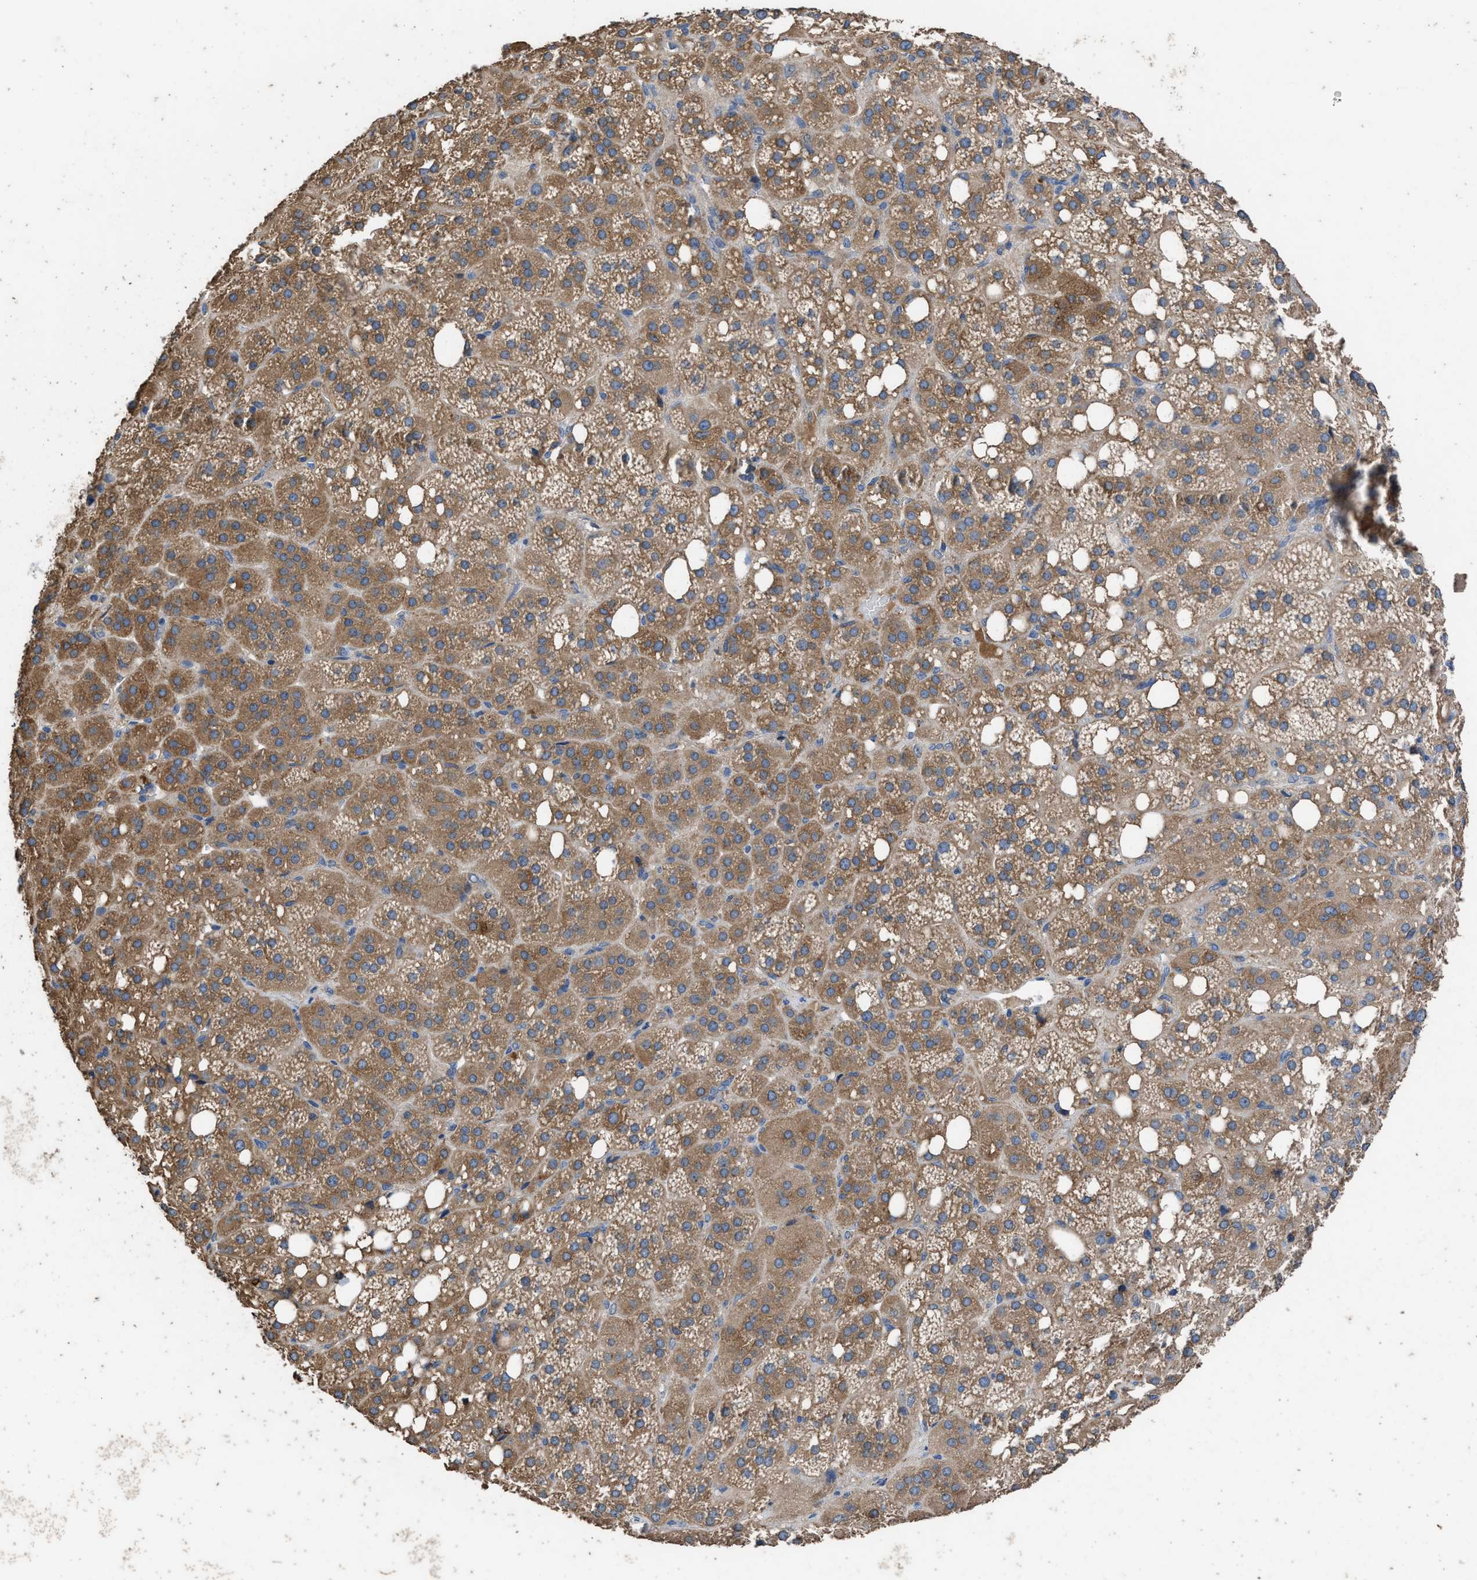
{"staining": {"intensity": "moderate", "quantity": ">75%", "location": "cytoplasmic/membranous"}, "tissue": "adrenal gland", "cell_type": "Glandular cells", "image_type": "normal", "snomed": [{"axis": "morphology", "description": "Normal tissue, NOS"}, {"axis": "topography", "description": "Adrenal gland"}], "caption": "The immunohistochemical stain shows moderate cytoplasmic/membranous staining in glandular cells of benign adrenal gland. (IHC, brightfield microscopy, high magnification).", "gene": "ITSN1", "patient": {"sex": "female", "age": 59}}